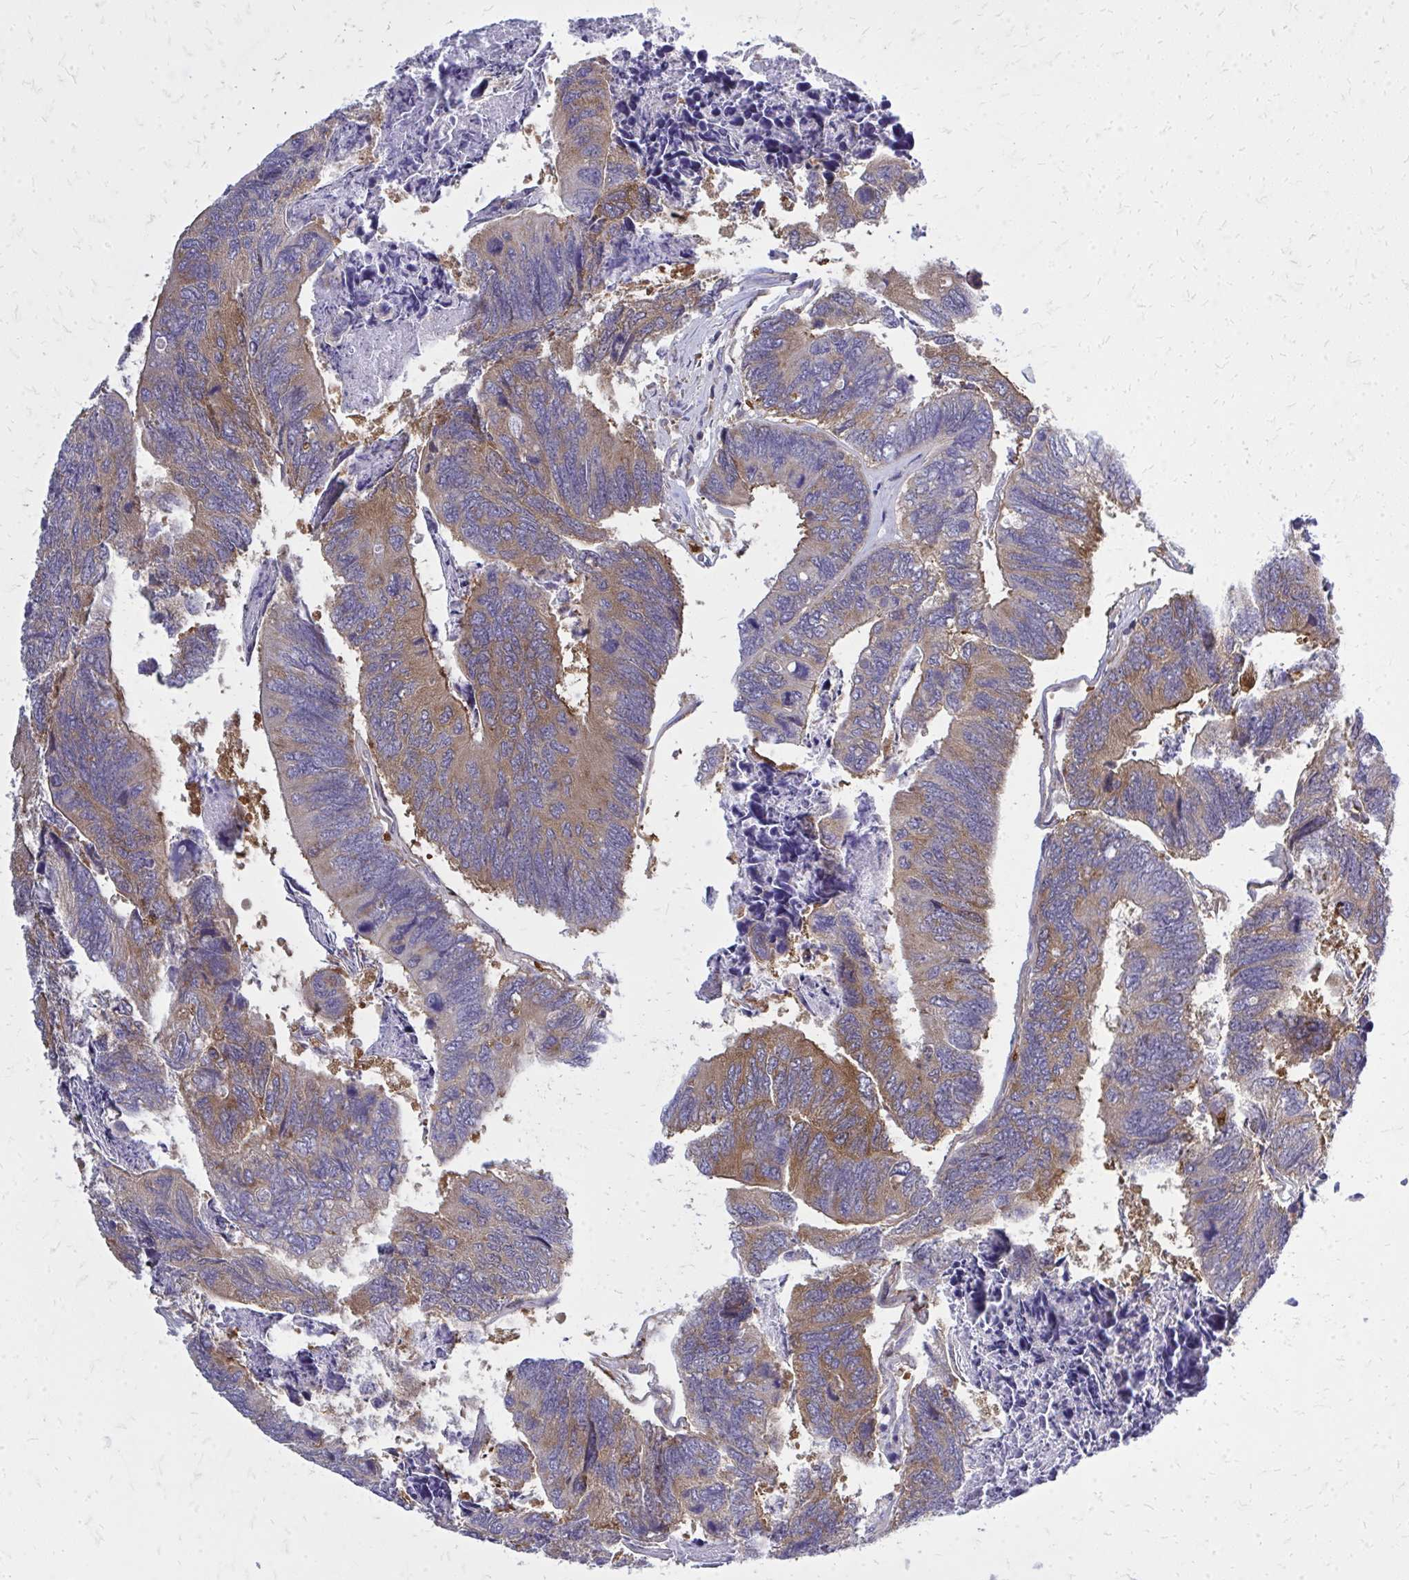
{"staining": {"intensity": "moderate", "quantity": ">75%", "location": "cytoplasmic/membranous"}, "tissue": "colorectal cancer", "cell_type": "Tumor cells", "image_type": "cancer", "snomed": [{"axis": "morphology", "description": "Adenocarcinoma, NOS"}, {"axis": "topography", "description": "Colon"}], "caption": "Protein expression analysis of colorectal cancer (adenocarcinoma) shows moderate cytoplasmic/membranous expression in about >75% of tumor cells. (DAB (3,3'-diaminobenzidine) IHC with brightfield microscopy, high magnification).", "gene": "PDK4", "patient": {"sex": "female", "age": 67}}